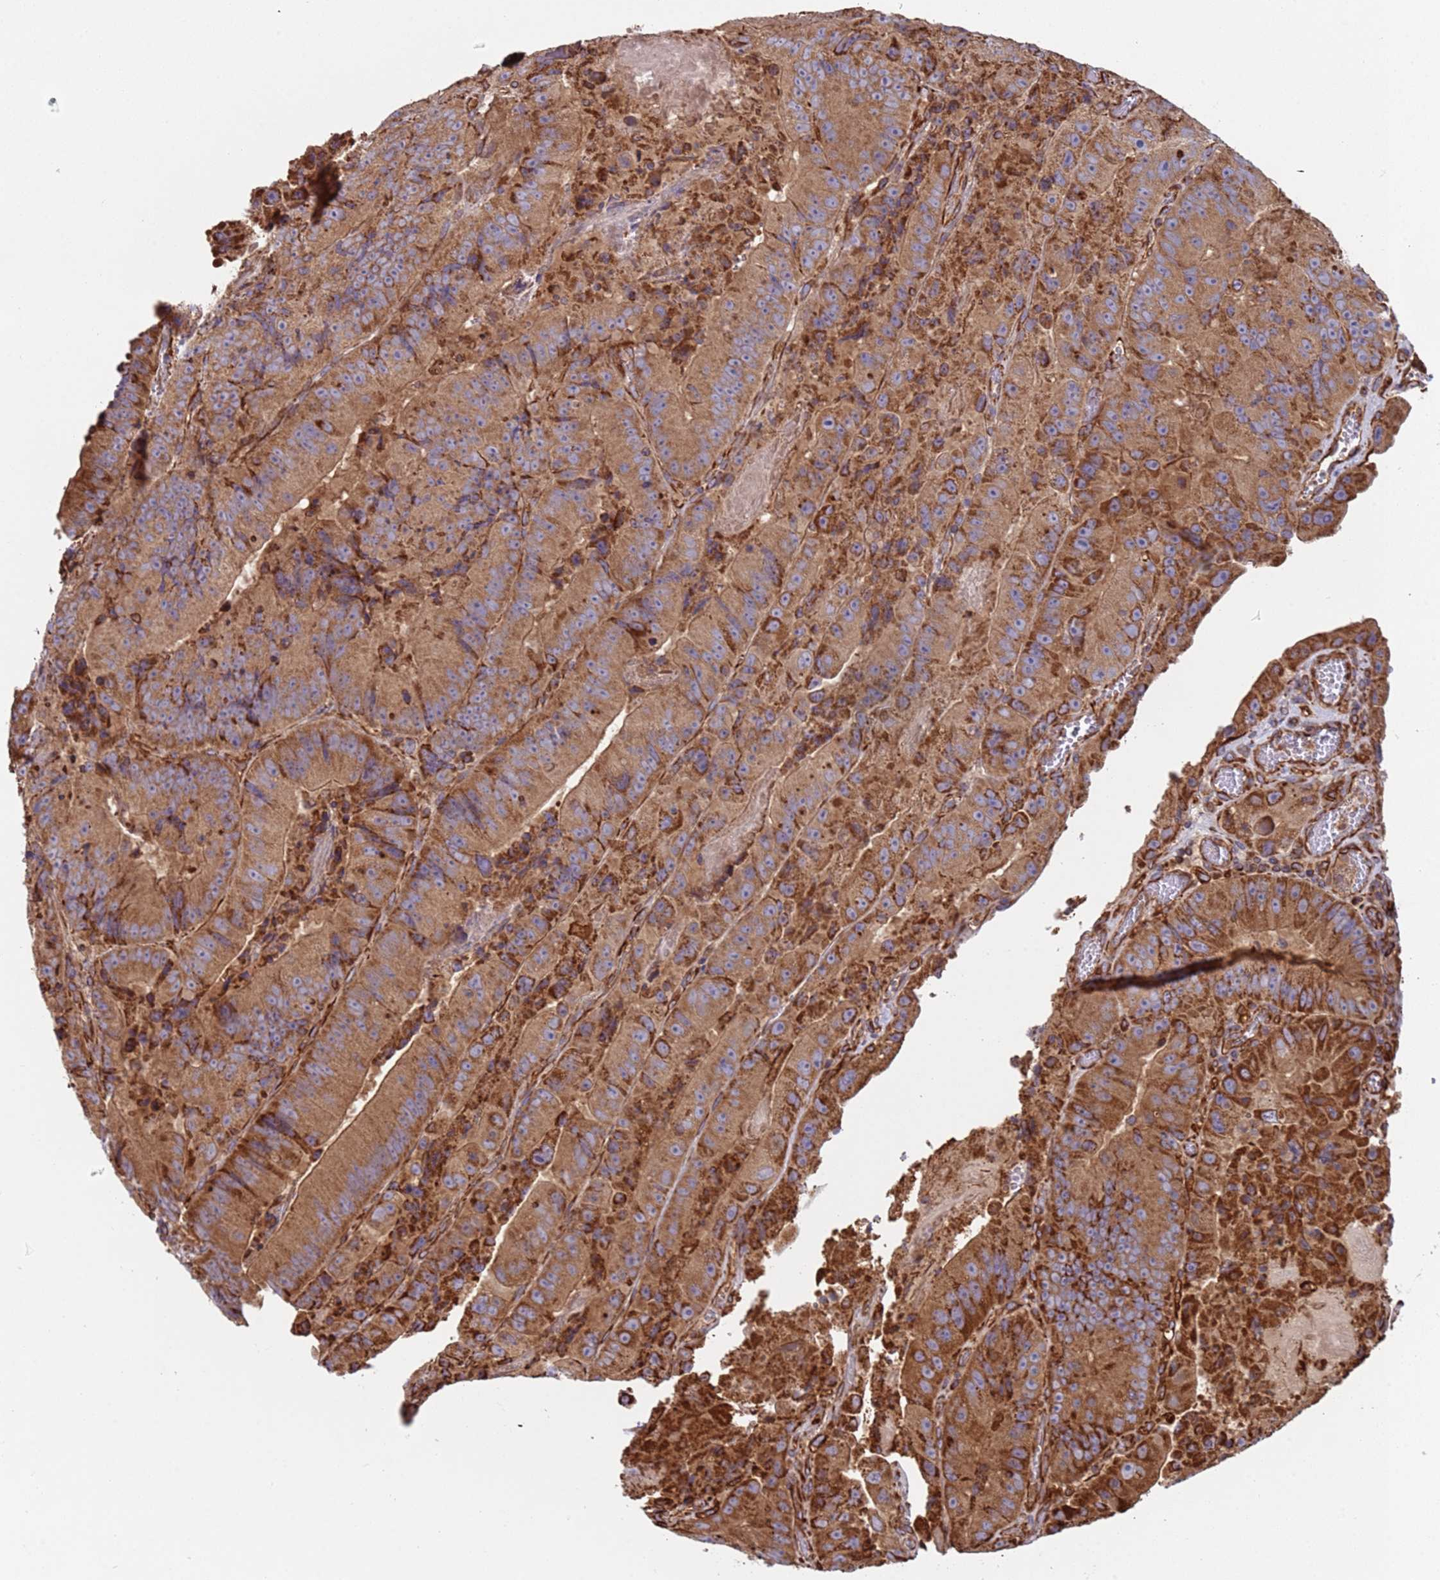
{"staining": {"intensity": "moderate", "quantity": ">75%", "location": "cytoplasmic/membranous"}, "tissue": "colorectal cancer", "cell_type": "Tumor cells", "image_type": "cancer", "snomed": [{"axis": "morphology", "description": "Adenocarcinoma, NOS"}, {"axis": "topography", "description": "Colon"}], "caption": "This image shows IHC staining of adenocarcinoma (colorectal), with medium moderate cytoplasmic/membranous staining in about >75% of tumor cells.", "gene": "NUDT12", "patient": {"sex": "female", "age": 86}}